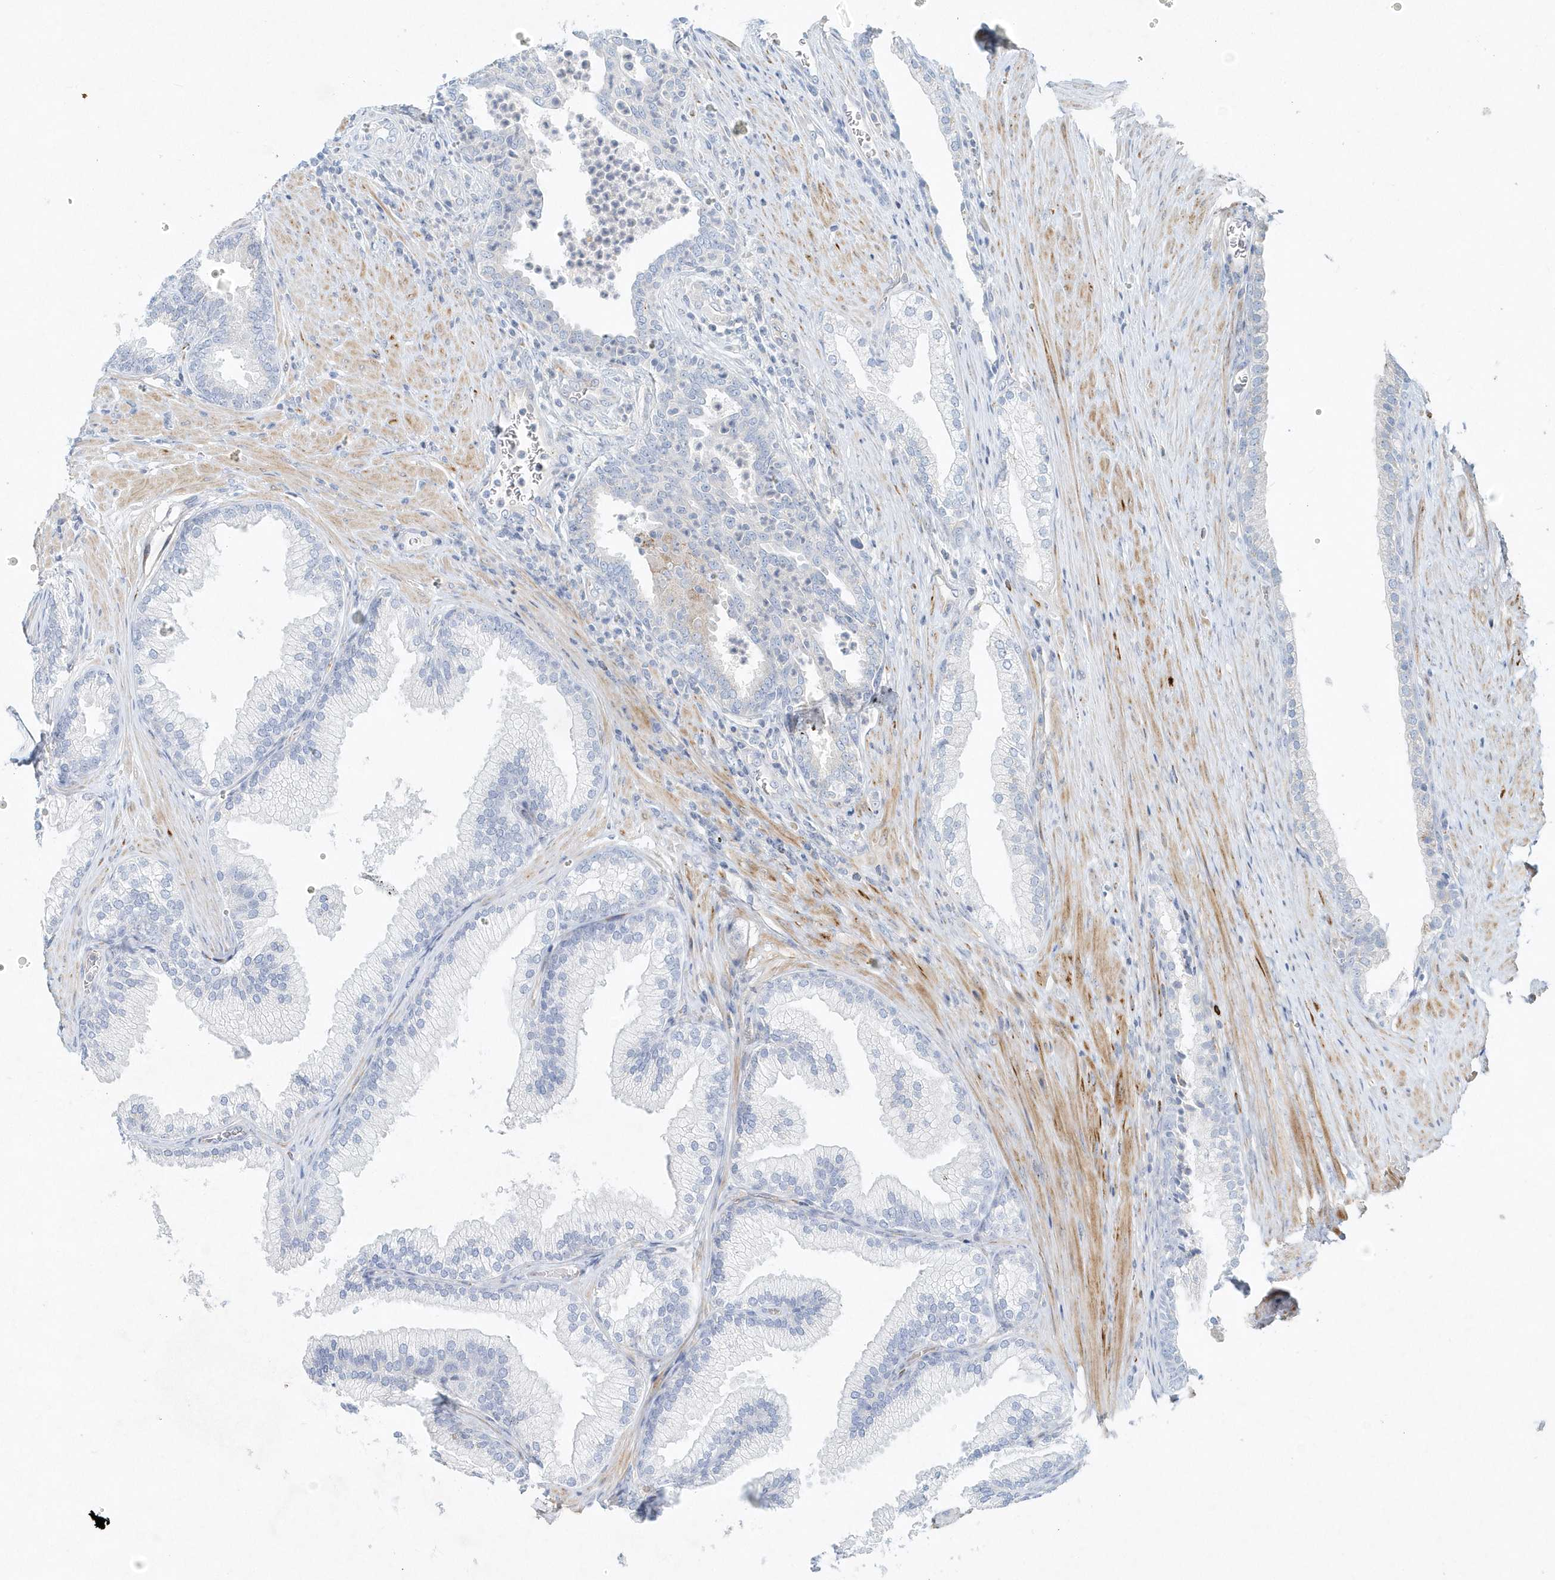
{"staining": {"intensity": "negative", "quantity": "none", "location": "none"}, "tissue": "prostate", "cell_type": "Glandular cells", "image_type": "normal", "snomed": [{"axis": "morphology", "description": "Normal tissue, NOS"}, {"axis": "topography", "description": "Prostate"}], "caption": "The IHC image has no significant expression in glandular cells of prostate. (DAB IHC visualized using brightfield microscopy, high magnification).", "gene": "DNAH1", "patient": {"sex": "male", "age": 76}}